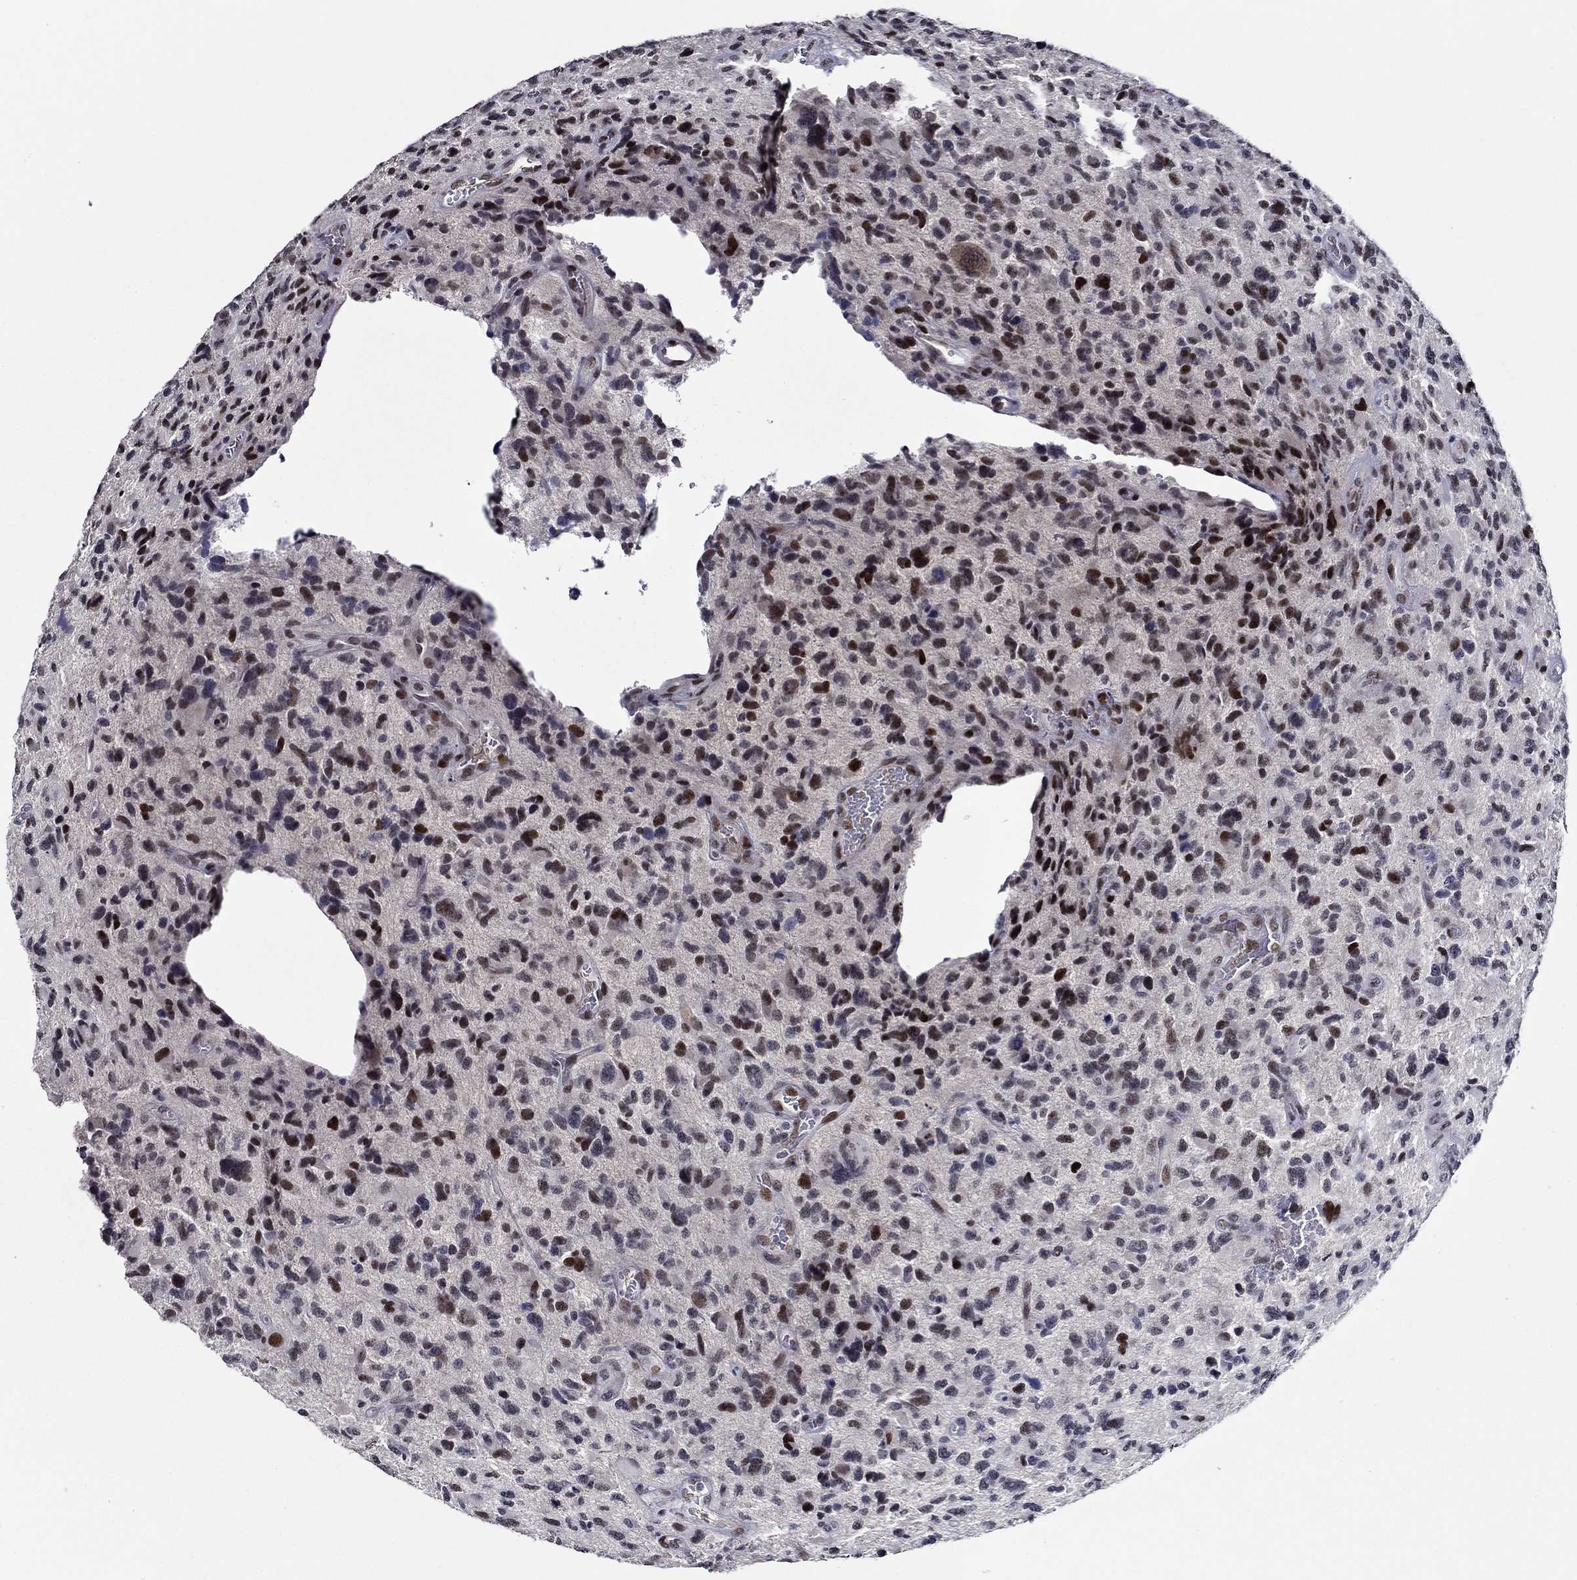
{"staining": {"intensity": "strong", "quantity": "<25%", "location": "nuclear"}, "tissue": "glioma", "cell_type": "Tumor cells", "image_type": "cancer", "snomed": [{"axis": "morphology", "description": "Glioma, malignant, NOS"}, {"axis": "morphology", "description": "Glioma, malignant, High grade"}, {"axis": "topography", "description": "Brain"}], "caption": "Brown immunohistochemical staining in human malignant glioma (high-grade) reveals strong nuclear positivity in approximately <25% of tumor cells. The staining is performed using DAB (3,3'-diaminobenzidine) brown chromogen to label protein expression. The nuclei are counter-stained blue using hematoxylin.", "gene": "GATA2", "patient": {"sex": "female", "age": 71}}